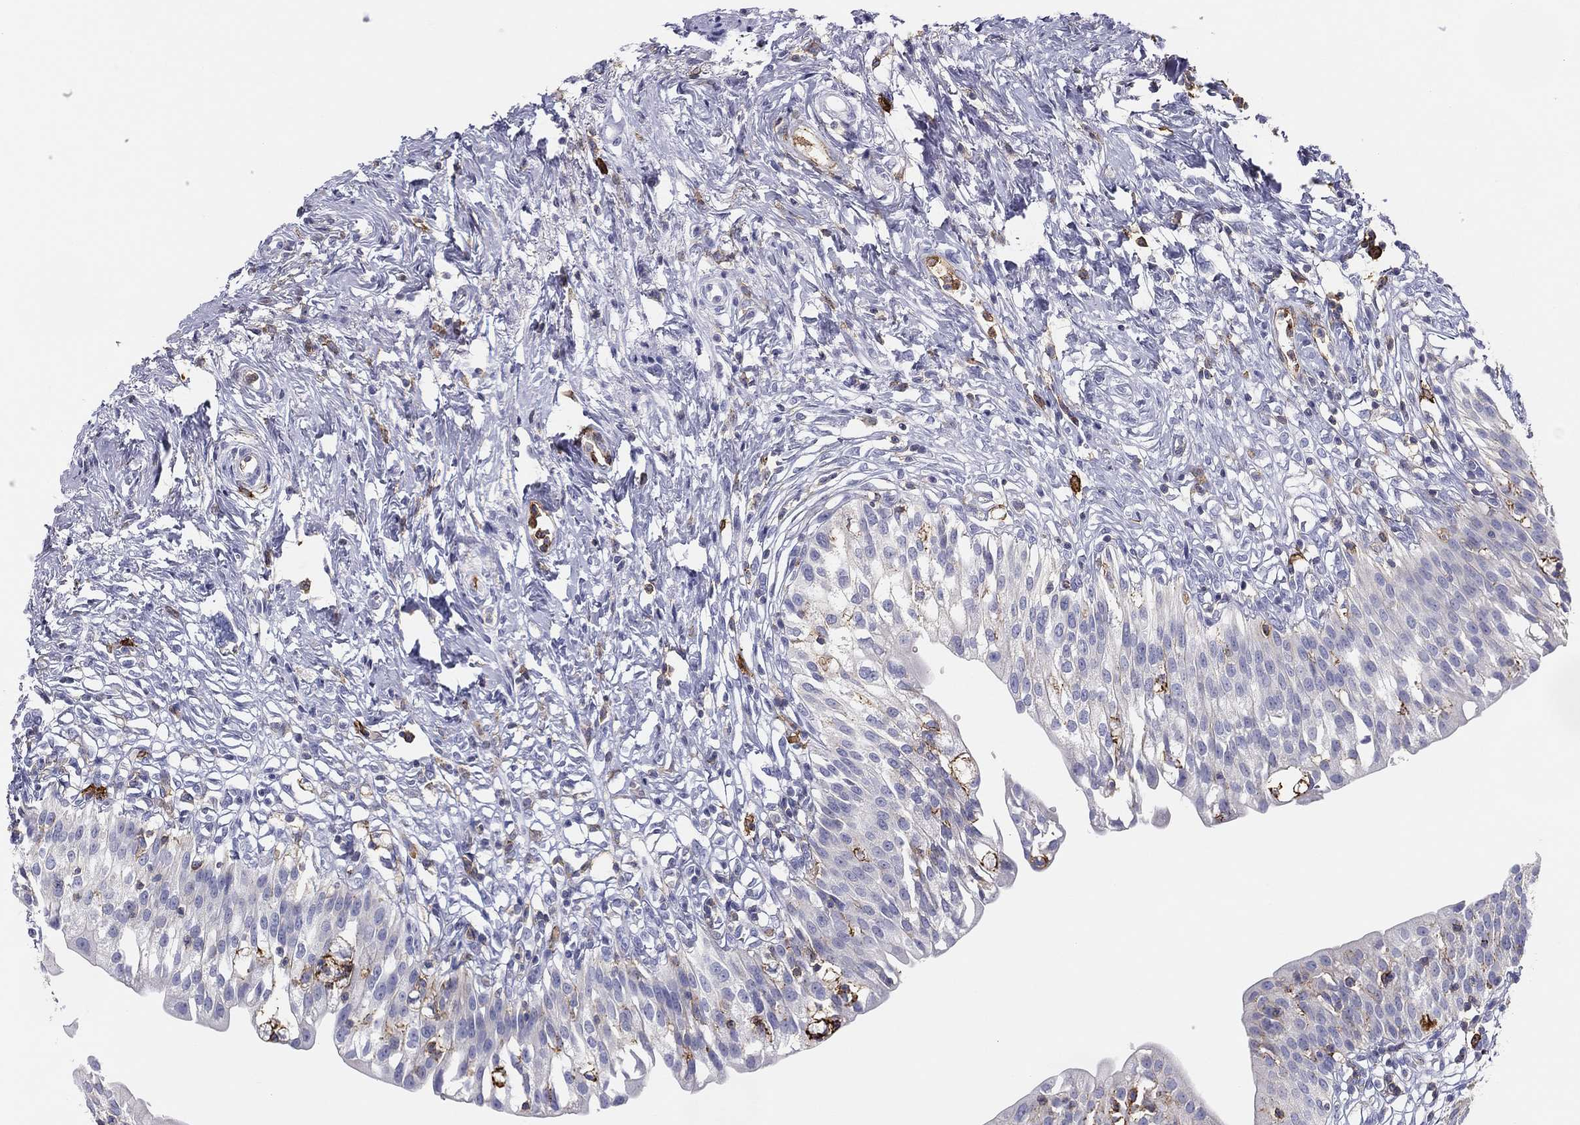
{"staining": {"intensity": "negative", "quantity": "none", "location": "none"}, "tissue": "urinary bladder", "cell_type": "Urothelial cells", "image_type": "normal", "snomed": [{"axis": "morphology", "description": "Normal tissue, NOS"}, {"axis": "topography", "description": "Urinary bladder"}], "caption": "Photomicrograph shows no protein positivity in urothelial cells of benign urinary bladder.", "gene": "SELPLG", "patient": {"sex": "male", "age": 76}}